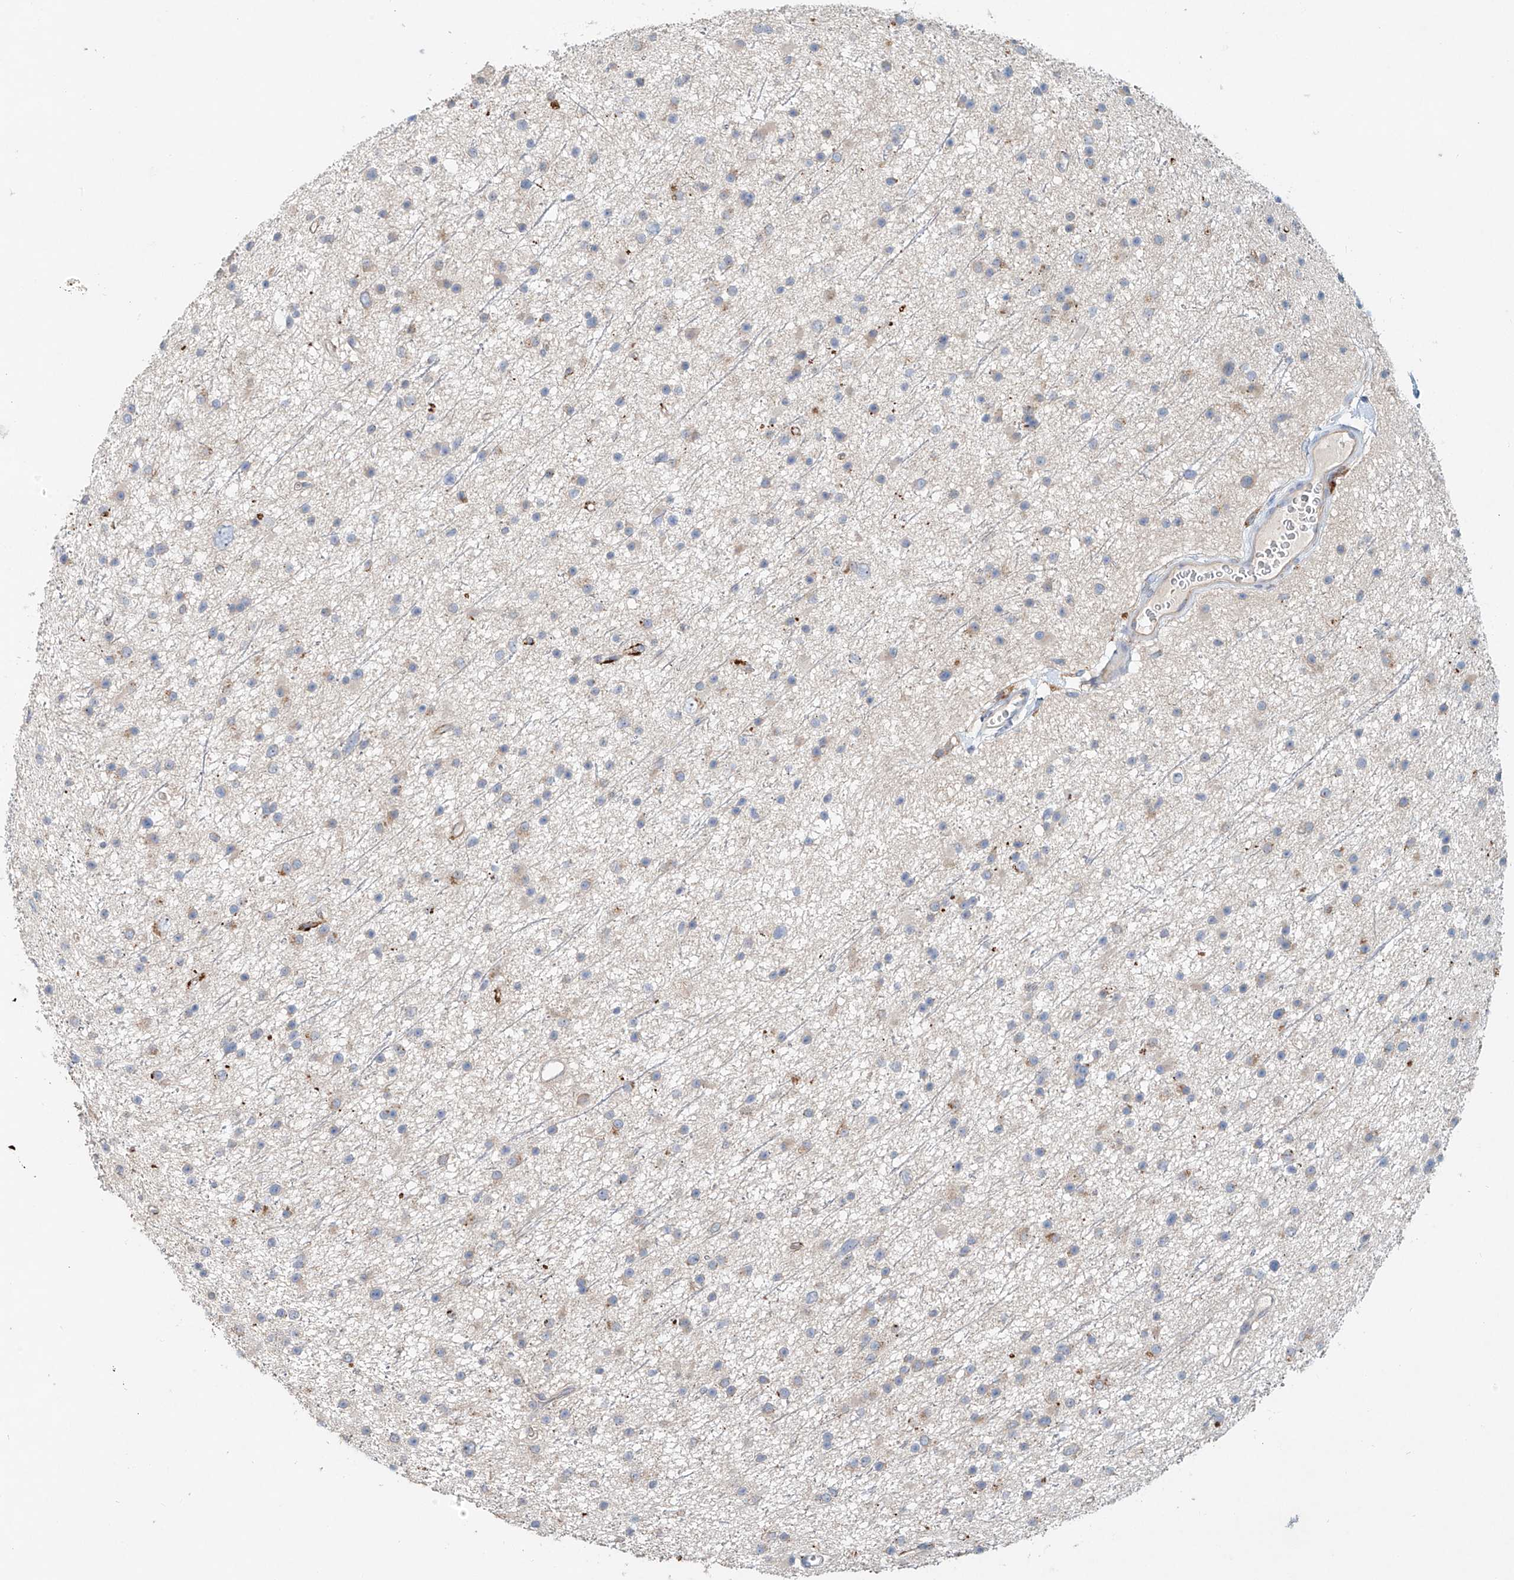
{"staining": {"intensity": "weak", "quantity": "<25%", "location": "cytoplasmic/membranous"}, "tissue": "glioma", "cell_type": "Tumor cells", "image_type": "cancer", "snomed": [{"axis": "morphology", "description": "Glioma, malignant, Low grade"}, {"axis": "topography", "description": "Cerebral cortex"}], "caption": "Immunohistochemistry micrograph of glioma stained for a protein (brown), which reveals no staining in tumor cells.", "gene": "TRIM47", "patient": {"sex": "female", "age": 39}}